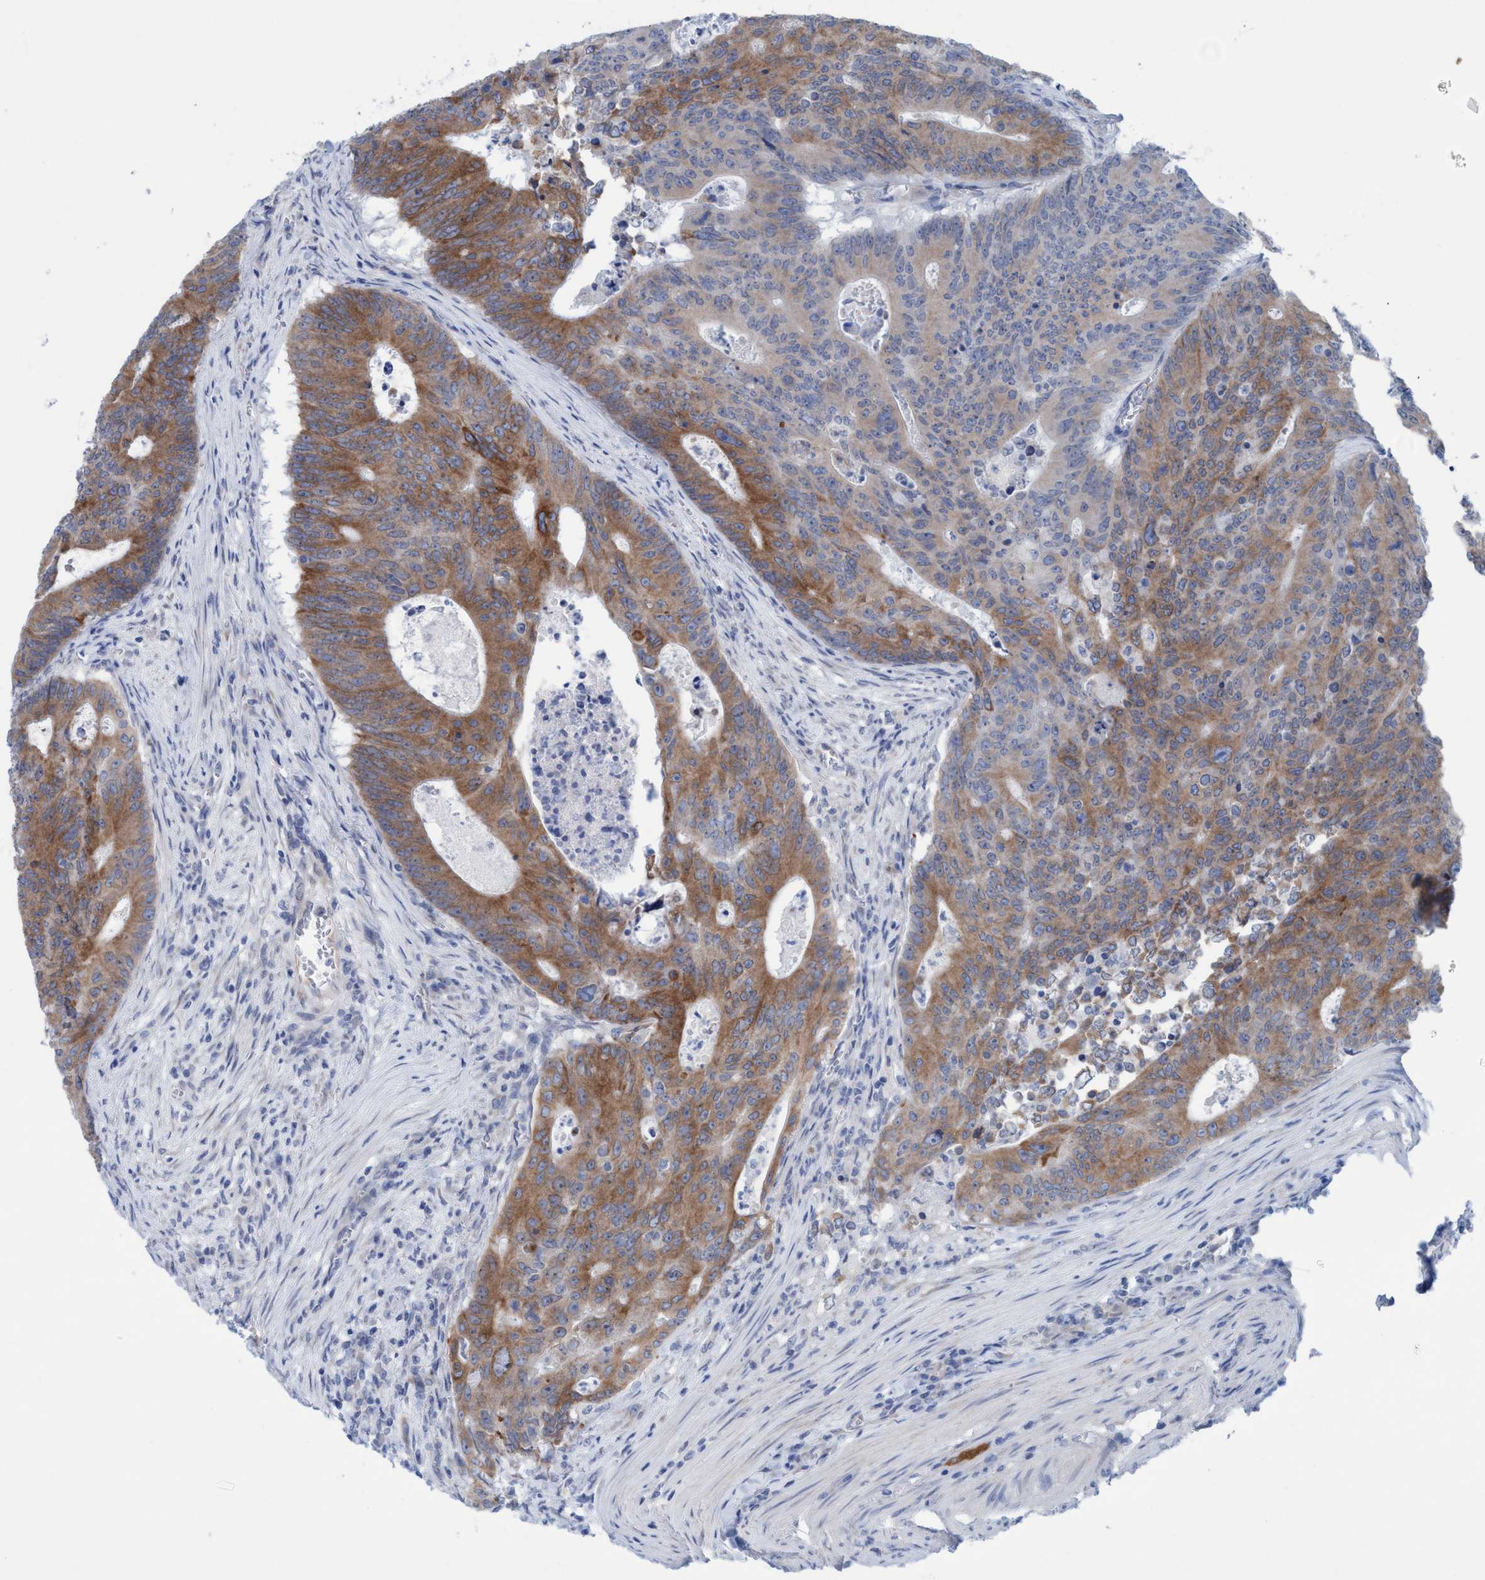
{"staining": {"intensity": "moderate", "quantity": ">75%", "location": "cytoplasmic/membranous"}, "tissue": "colorectal cancer", "cell_type": "Tumor cells", "image_type": "cancer", "snomed": [{"axis": "morphology", "description": "Adenocarcinoma, NOS"}, {"axis": "topography", "description": "Colon"}], "caption": "Protein staining shows moderate cytoplasmic/membranous positivity in approximately >75% of tumor cells in colorectal cancer (adenocarcinoma).", "gene": "RSAD1", "patient": {"sex": "male", "age": 87}}